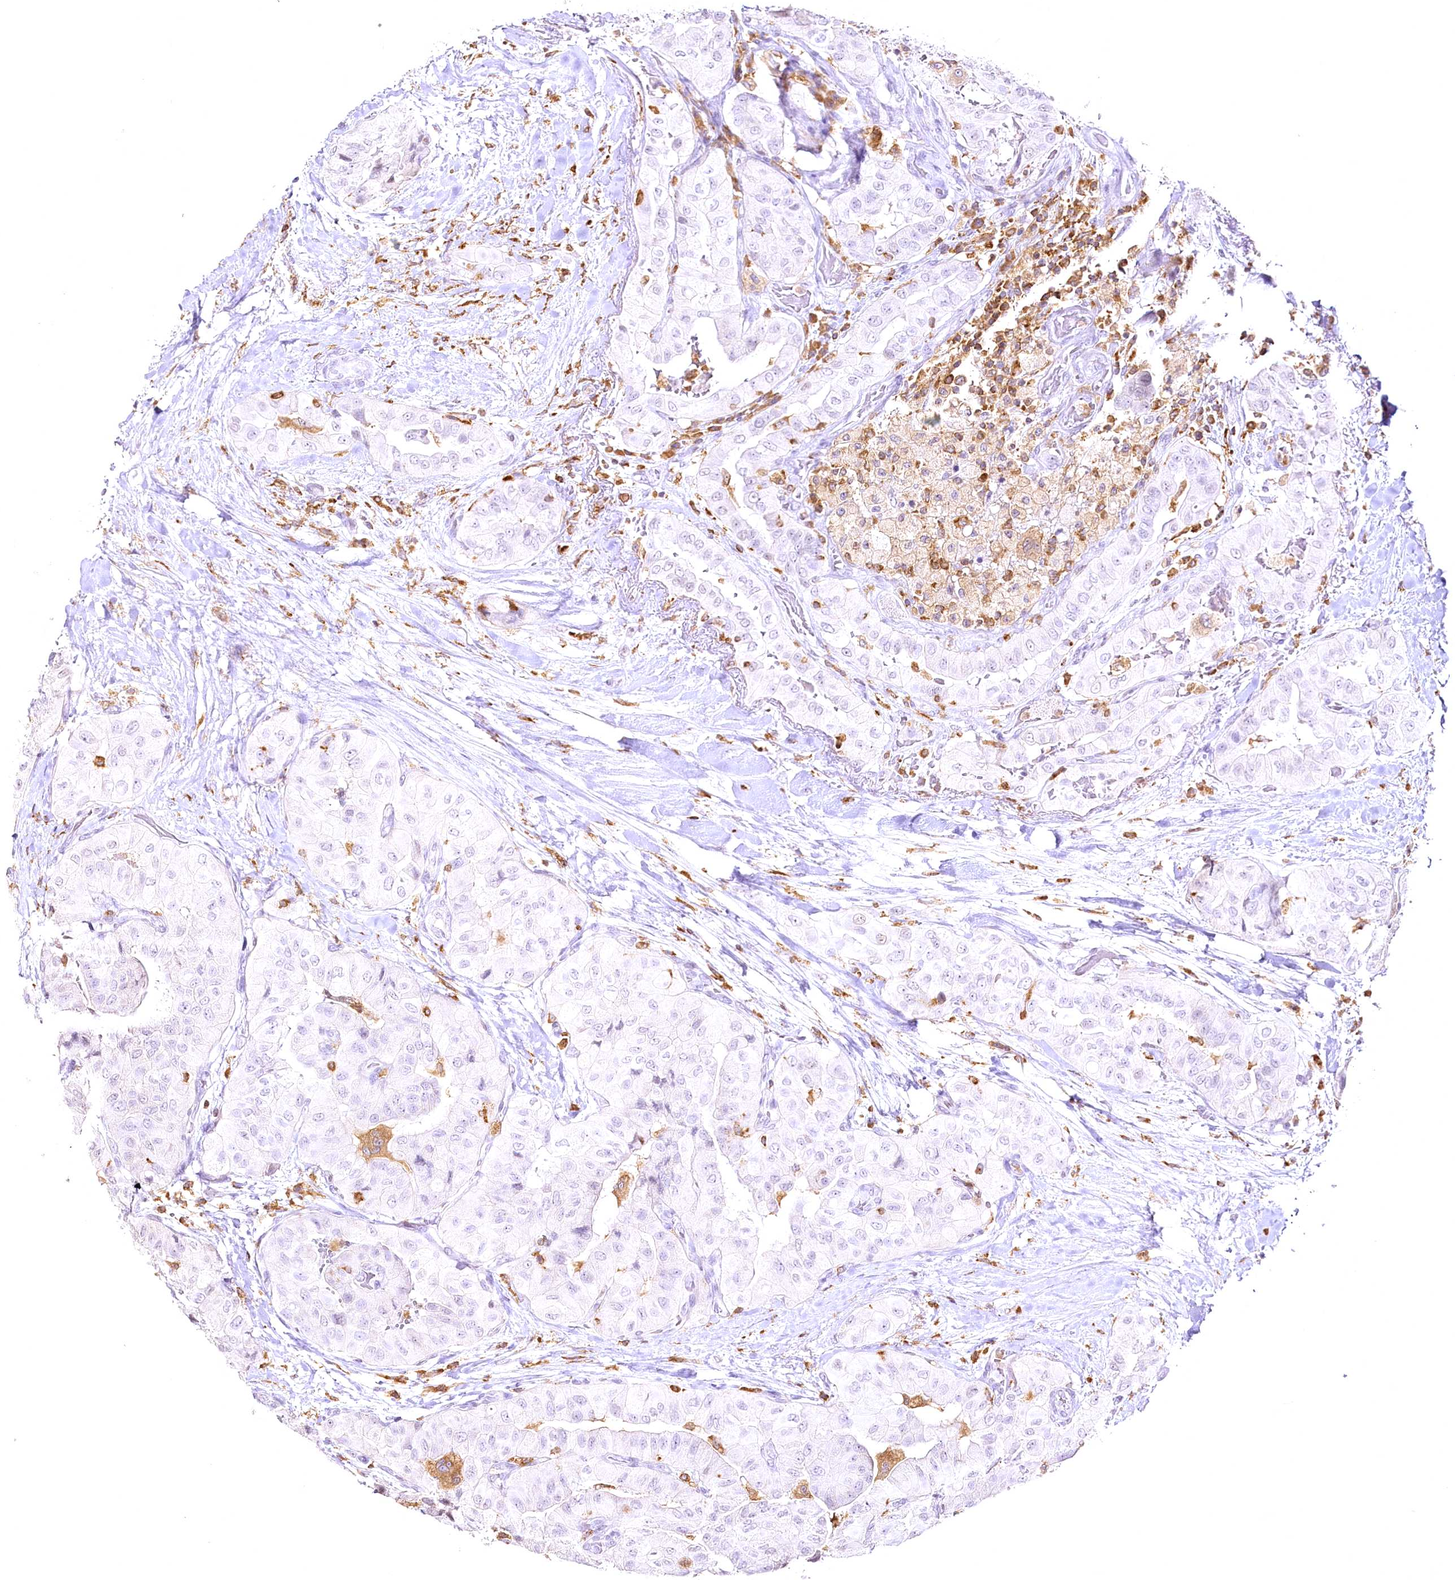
{"staining": {"intensity": "negative", "quantity": "none", "location": "none"}, "tissue": "thyroid cancer", "cell_type": "Tumor cells", "image_type": "cancer", "snomed": [{"axis": "morphology", "description": "Papillary adenocarcinoma, NOS"}, {"axis": "topography", "description": "Thyroid gland"}], "caption": "This photomicrograph is of papillary adenocarcinoma (thyroid) stained with immunohistochemistry to label a protein in brown with the nuclei are counter-stained blue. There is no expression in tumor cells. The staining is performed using DAB brown chromogen with nuclei counter-stained in using hematoxylin.", "gene": "DOCK2", "patient": {"sex": "female", "age": 59}}